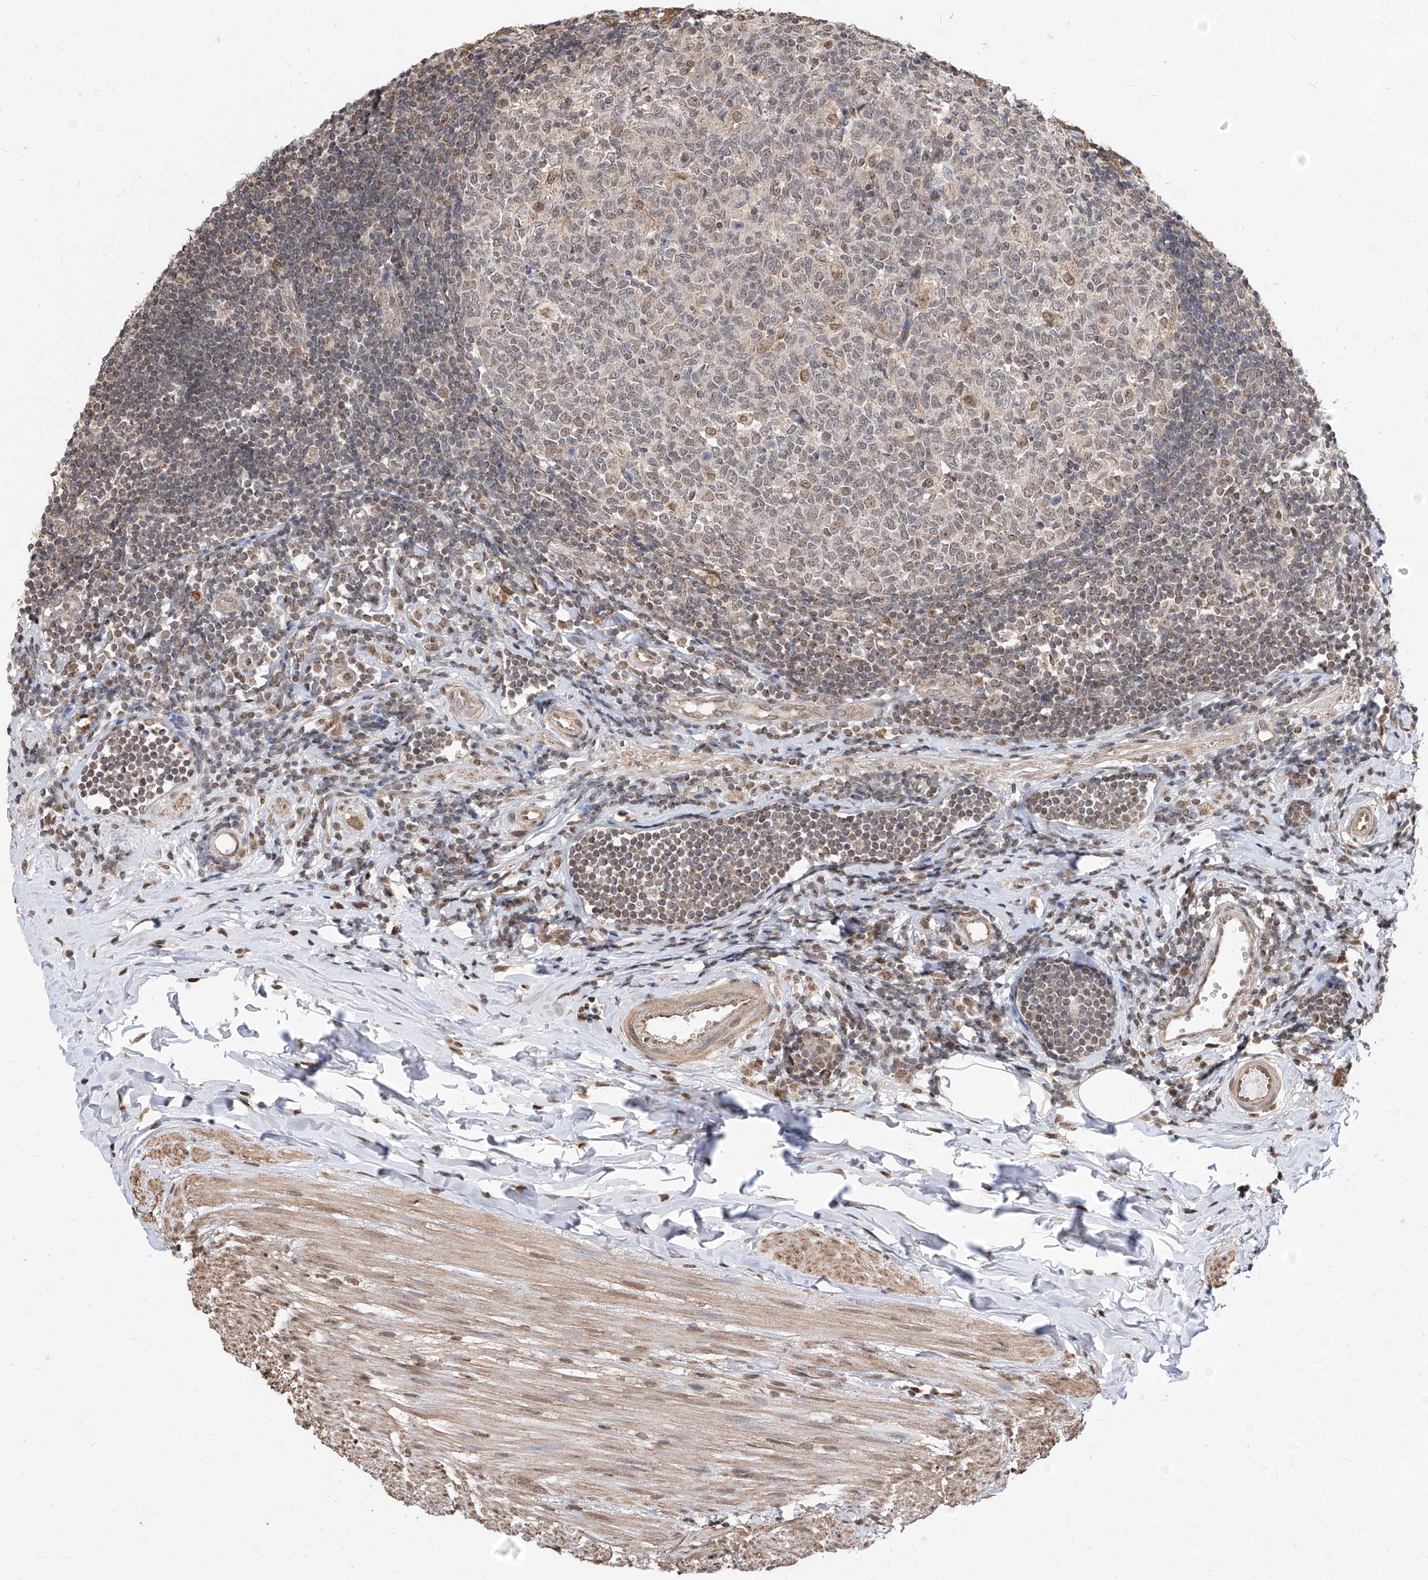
{"staining": {"intensity": "moderate", "quantity": ">75%", "location": "cytoplasmic/membranous,nuclear"}, "tissue": "appendix", "cell_type": "Glandular cells", "image_type": "normal", "snomed": [{"axis": "morphology", "description": "Normal tissue, NOS"}, {"axis": "topography", "description": "Appendix"}], "caption": "Immunohistochemical staining of unremarkable human appendix displays moderate cytoplasmic/membranous,nuclear protein positivity in approximately >75% of glandular cells.", "gene": "C8orf82", "patient": {"sex": "female", "age": 54}}